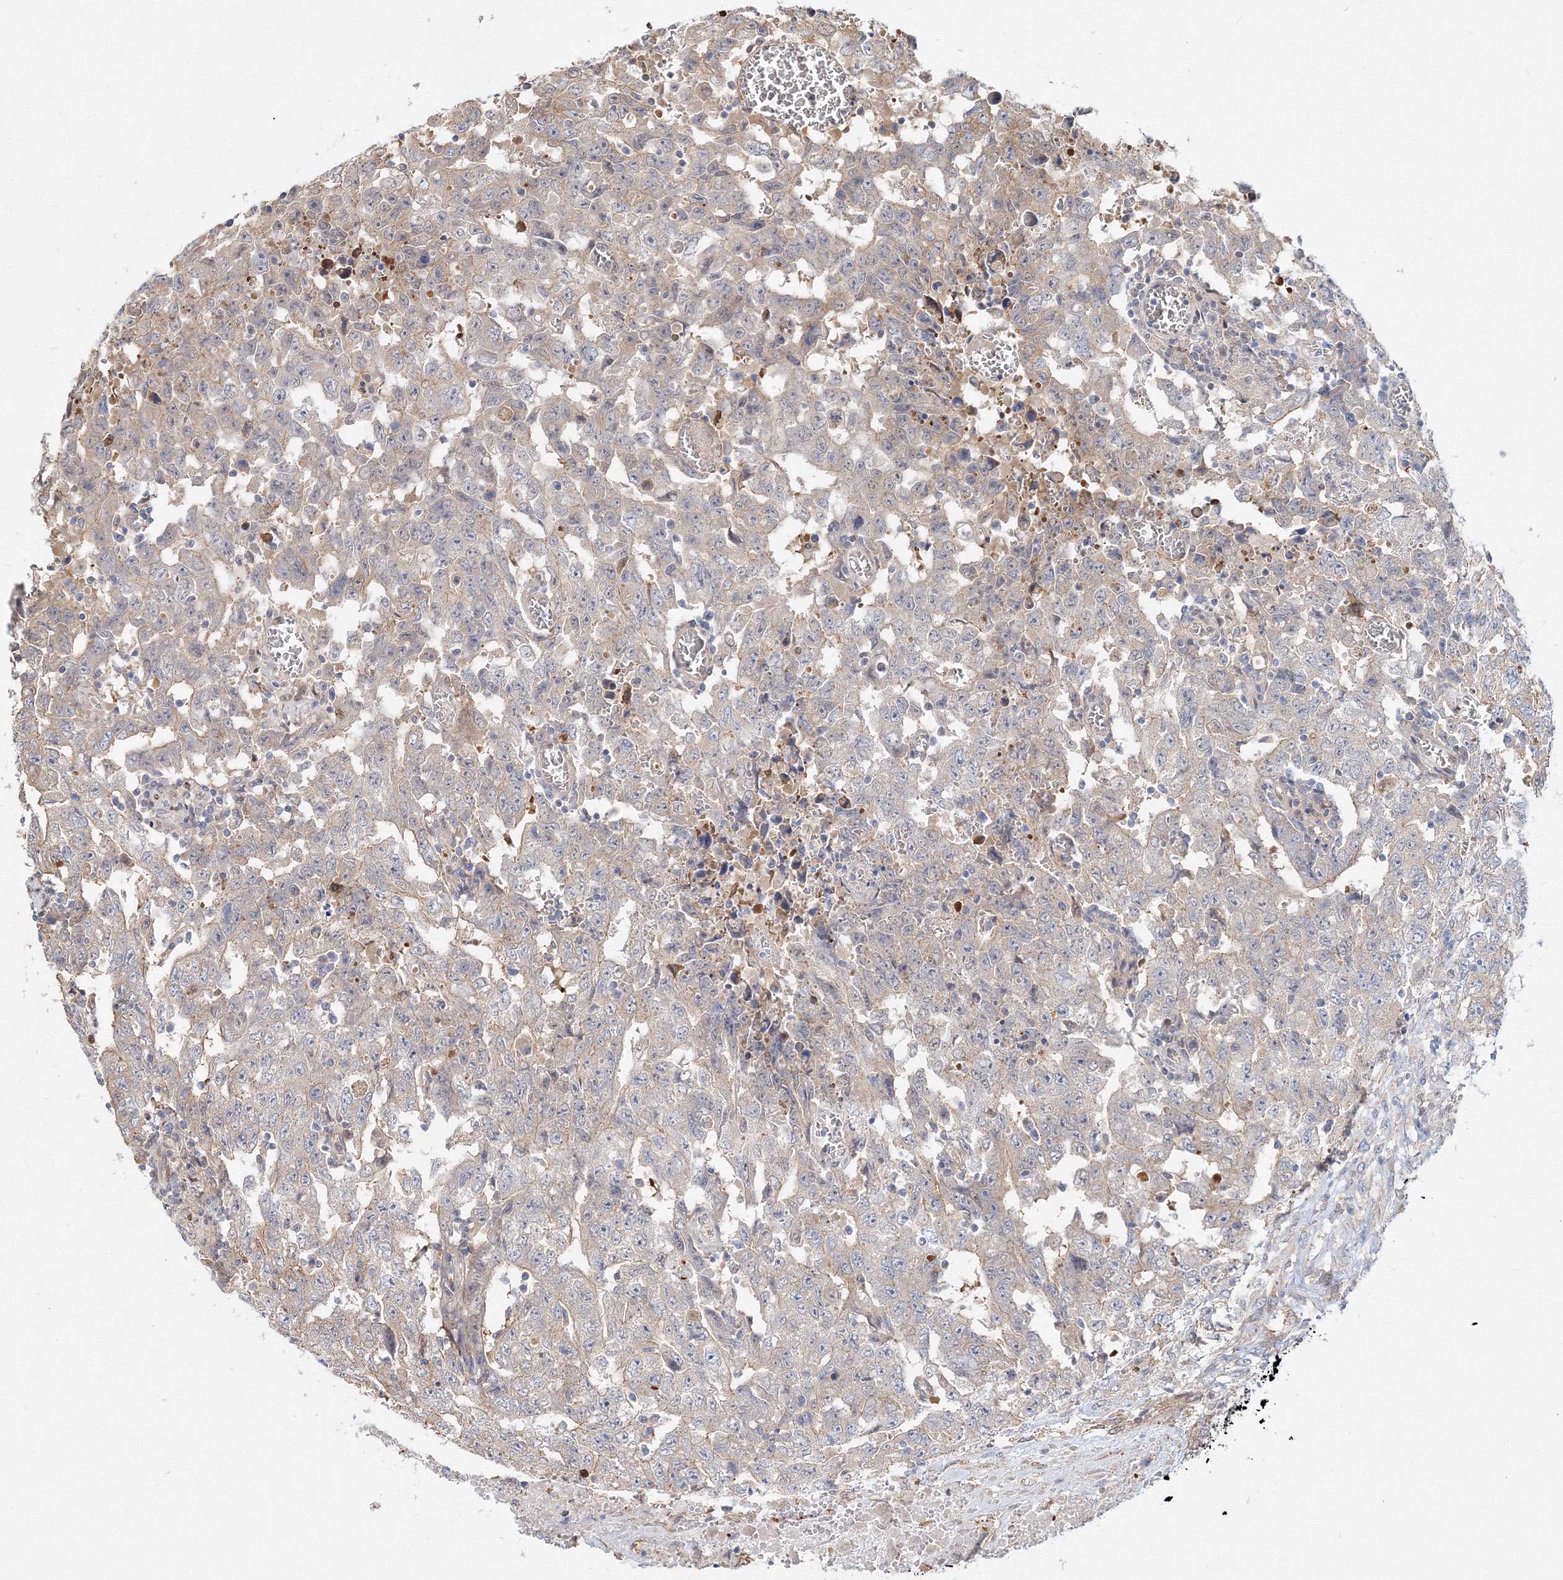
{"staining": {"intensity": "negative", "quantity": "none", "location": "none"}, "tissue": "testis cancer", "cell_type": "Tumor cells", "image_type": "cancer", "snomed": [{"axis": "morphology", "description": "Carcinoma, Embryonal, NOS"}, {"axis": "topography", "description": "Testis"}], "caption": "A micrograph of human testis cancer is negative for staining in tumor cells. (DAB IHC with hematoxylin counter stain).", "gene": "ARHGAP21", "patient": {"sex": "male", "age": 26}}